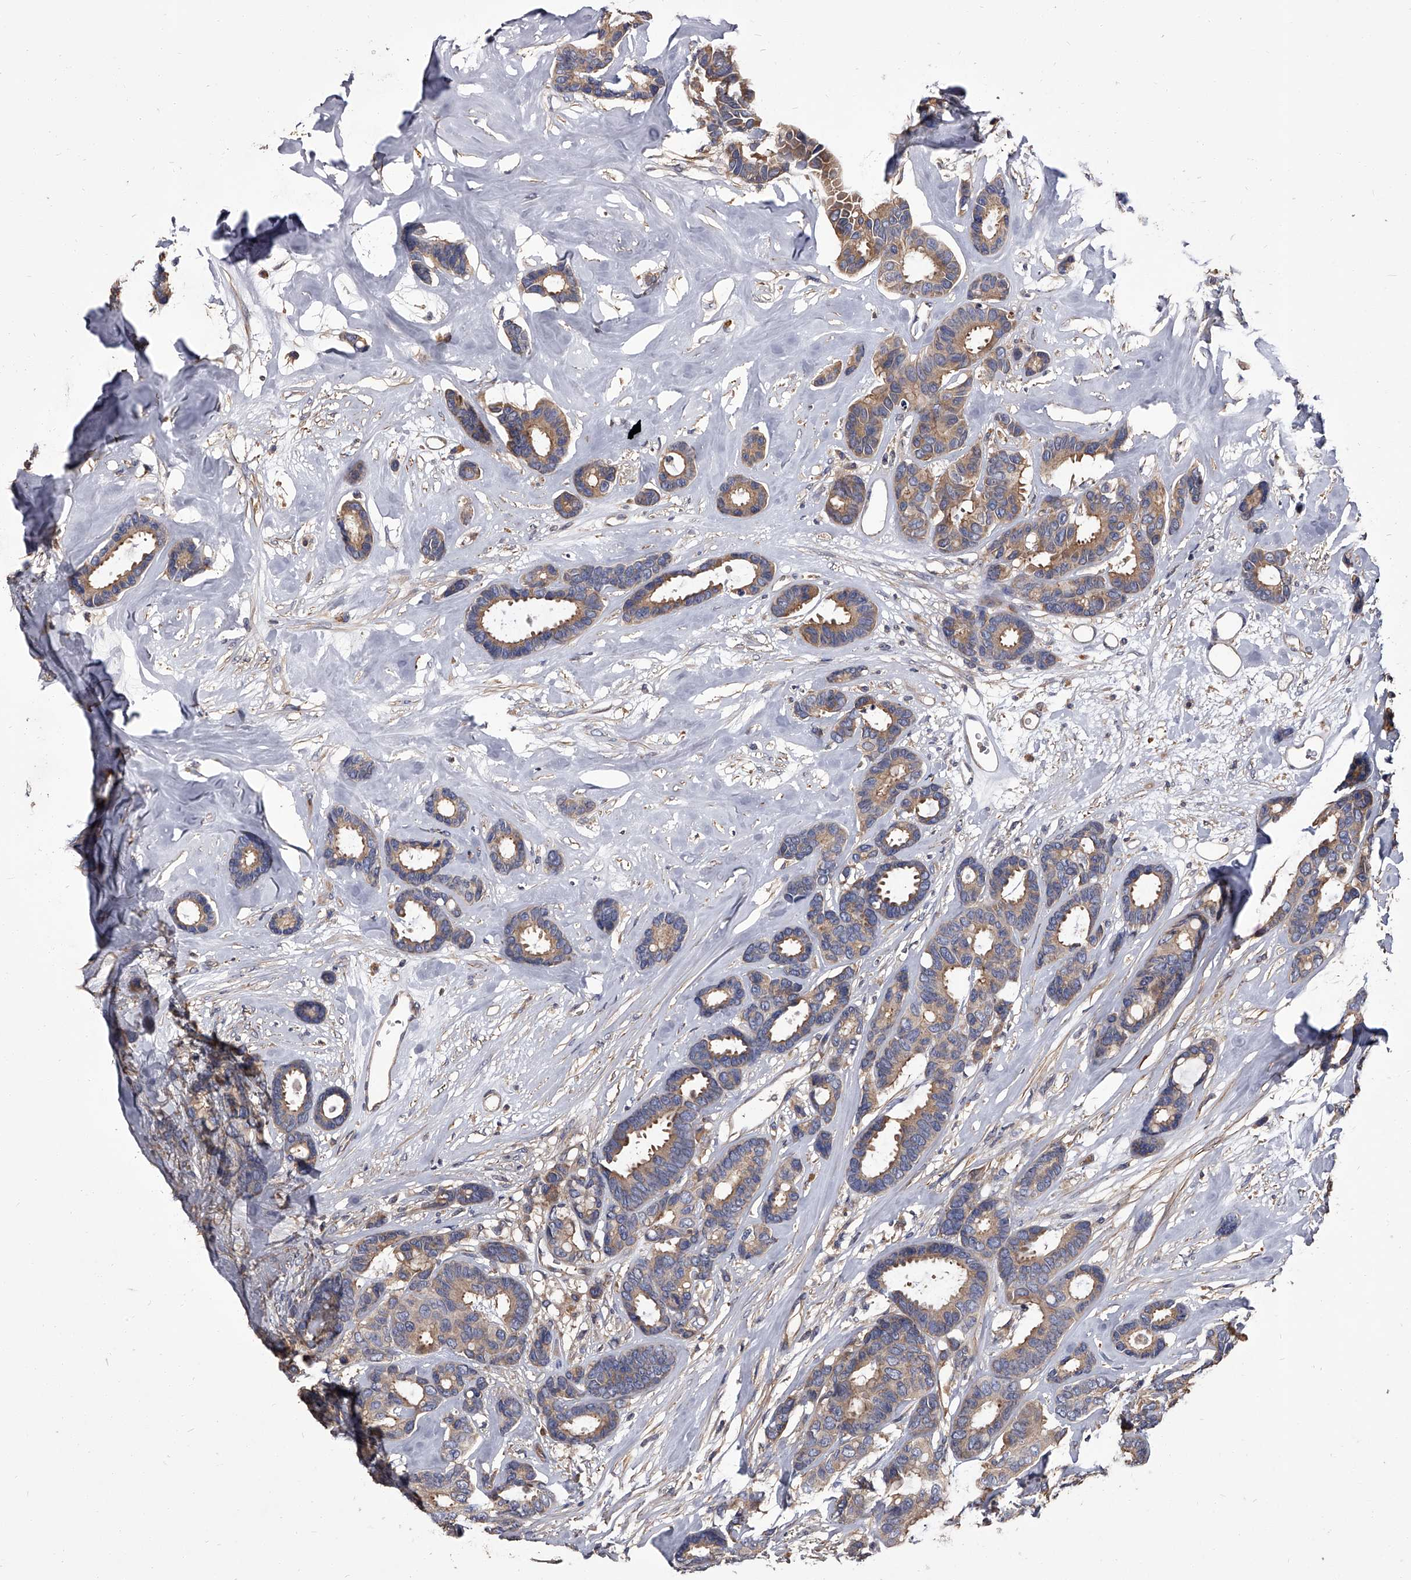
{"staining": {"intensity": "moderate", "quantity": ">75%", "location": "cytoplasmic/membranous"}, "tissue": "breast cancer", "cell_type": "Tumor cells", "image_type": "cancer", "snomed": [{"axis": "morphology", "description": "Duct carcinoma"}, {"axis": "topography", "description": "Breast"}], "caption": "An image showing moderate cytoplasmic/membranous staining in about >75% of tumor cells in breast intraductal carcinoma, as visualized by brown immunohistochemical staining.", "gene": "STK36", "patient": {"sex": "female", "age": 87}}